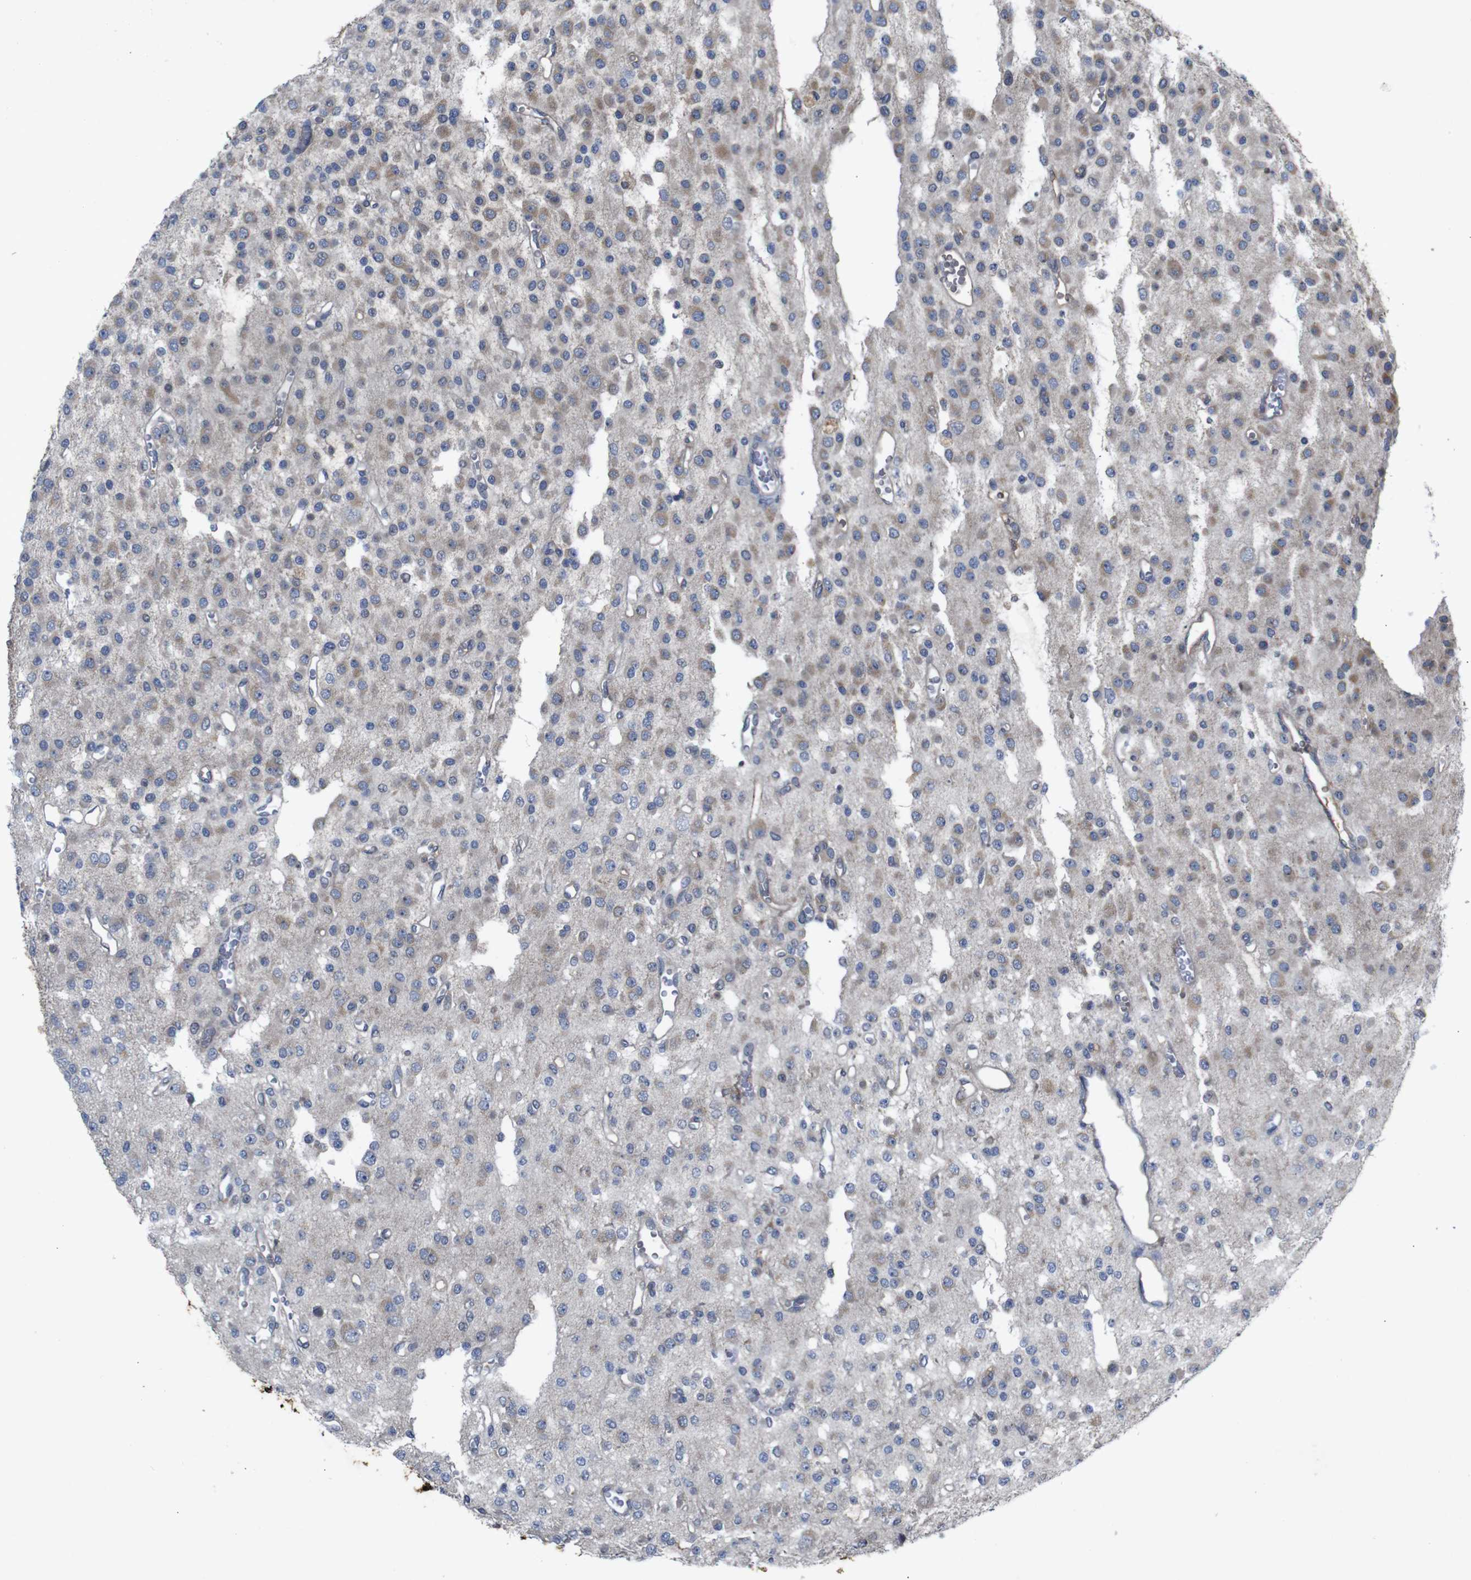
{"staining": {"intensity": "moderate", "quantity": "25%-75%", "location": "cytoplasmic/membranous"}, "tissue": "glioma", "cell_type": "Tumor cells", "image_type": "cancer", "snomed": [{"axis": "morphology", "description": "Glioma, malignant, Low grade"}, {"axis": "topography", "description": "Brain"}], "caption": "Tumor cells display medium levels of moderate cytoplasmic/membranous expression in approximately 25%-75% of cells in human glioma.", "gene": "PTPN1", "patient": {"sex": "male", "age": 38}}